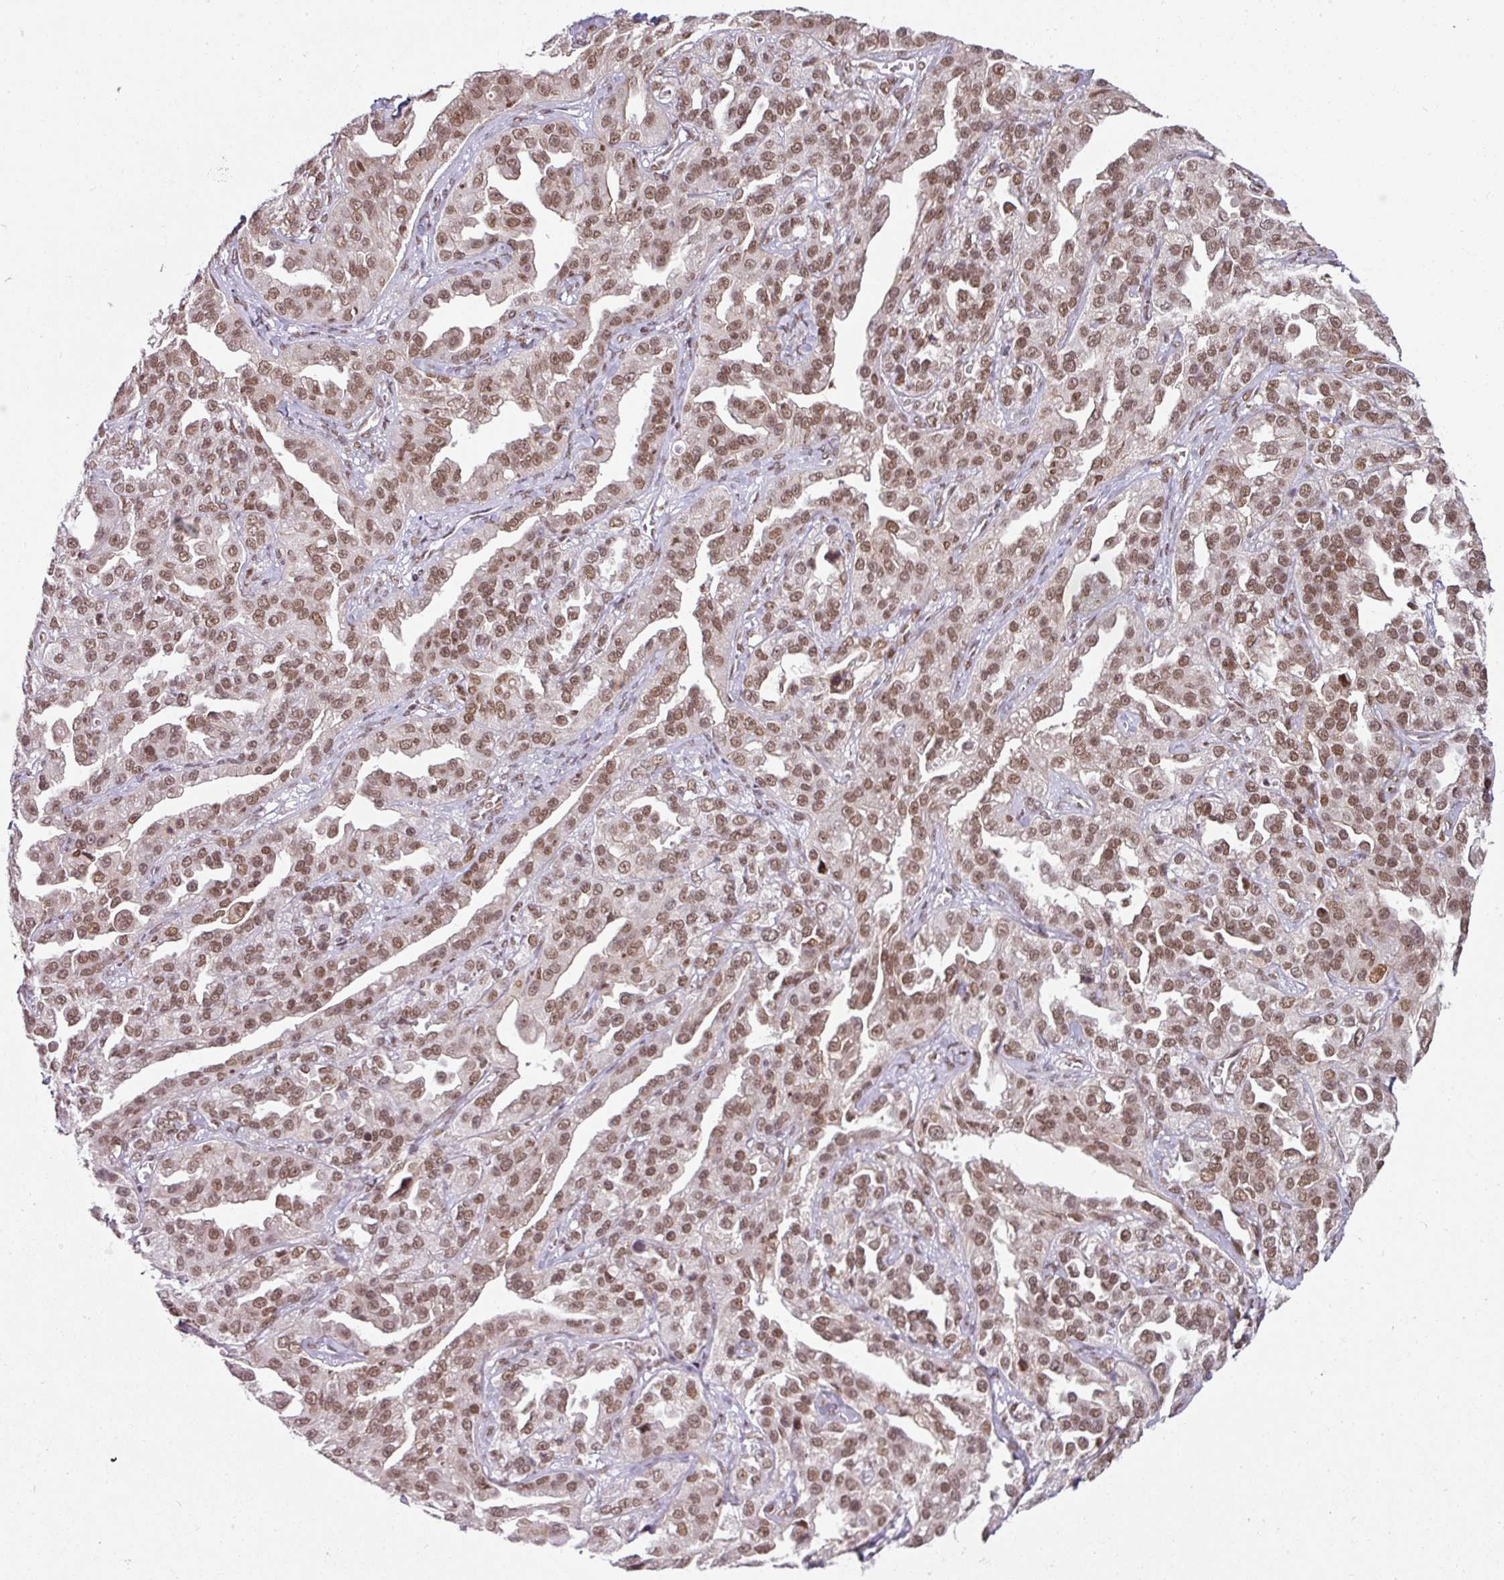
{"staining": {"intensity": "moderate", "quantity": ">75%", "location": "nuclear"}, "tissue": "ovarian cancer", "cell_type": "Tumor cells", "image_type": "cancer", "snomed": [{"axis": "morphology", "description": "Cystadenocarcinoma, serous, NOS"}, {"axis": "topography", "description": "Ovary"}], "caption": "This is an image of immunohistochemistry (IHC) staining of serous cystadenocarcinoma (ovarian), which shows moderate staining in the nuclear of tumor cells.", "gene": "NCOA5", "patient": {"sex": "female", "age": 75}}